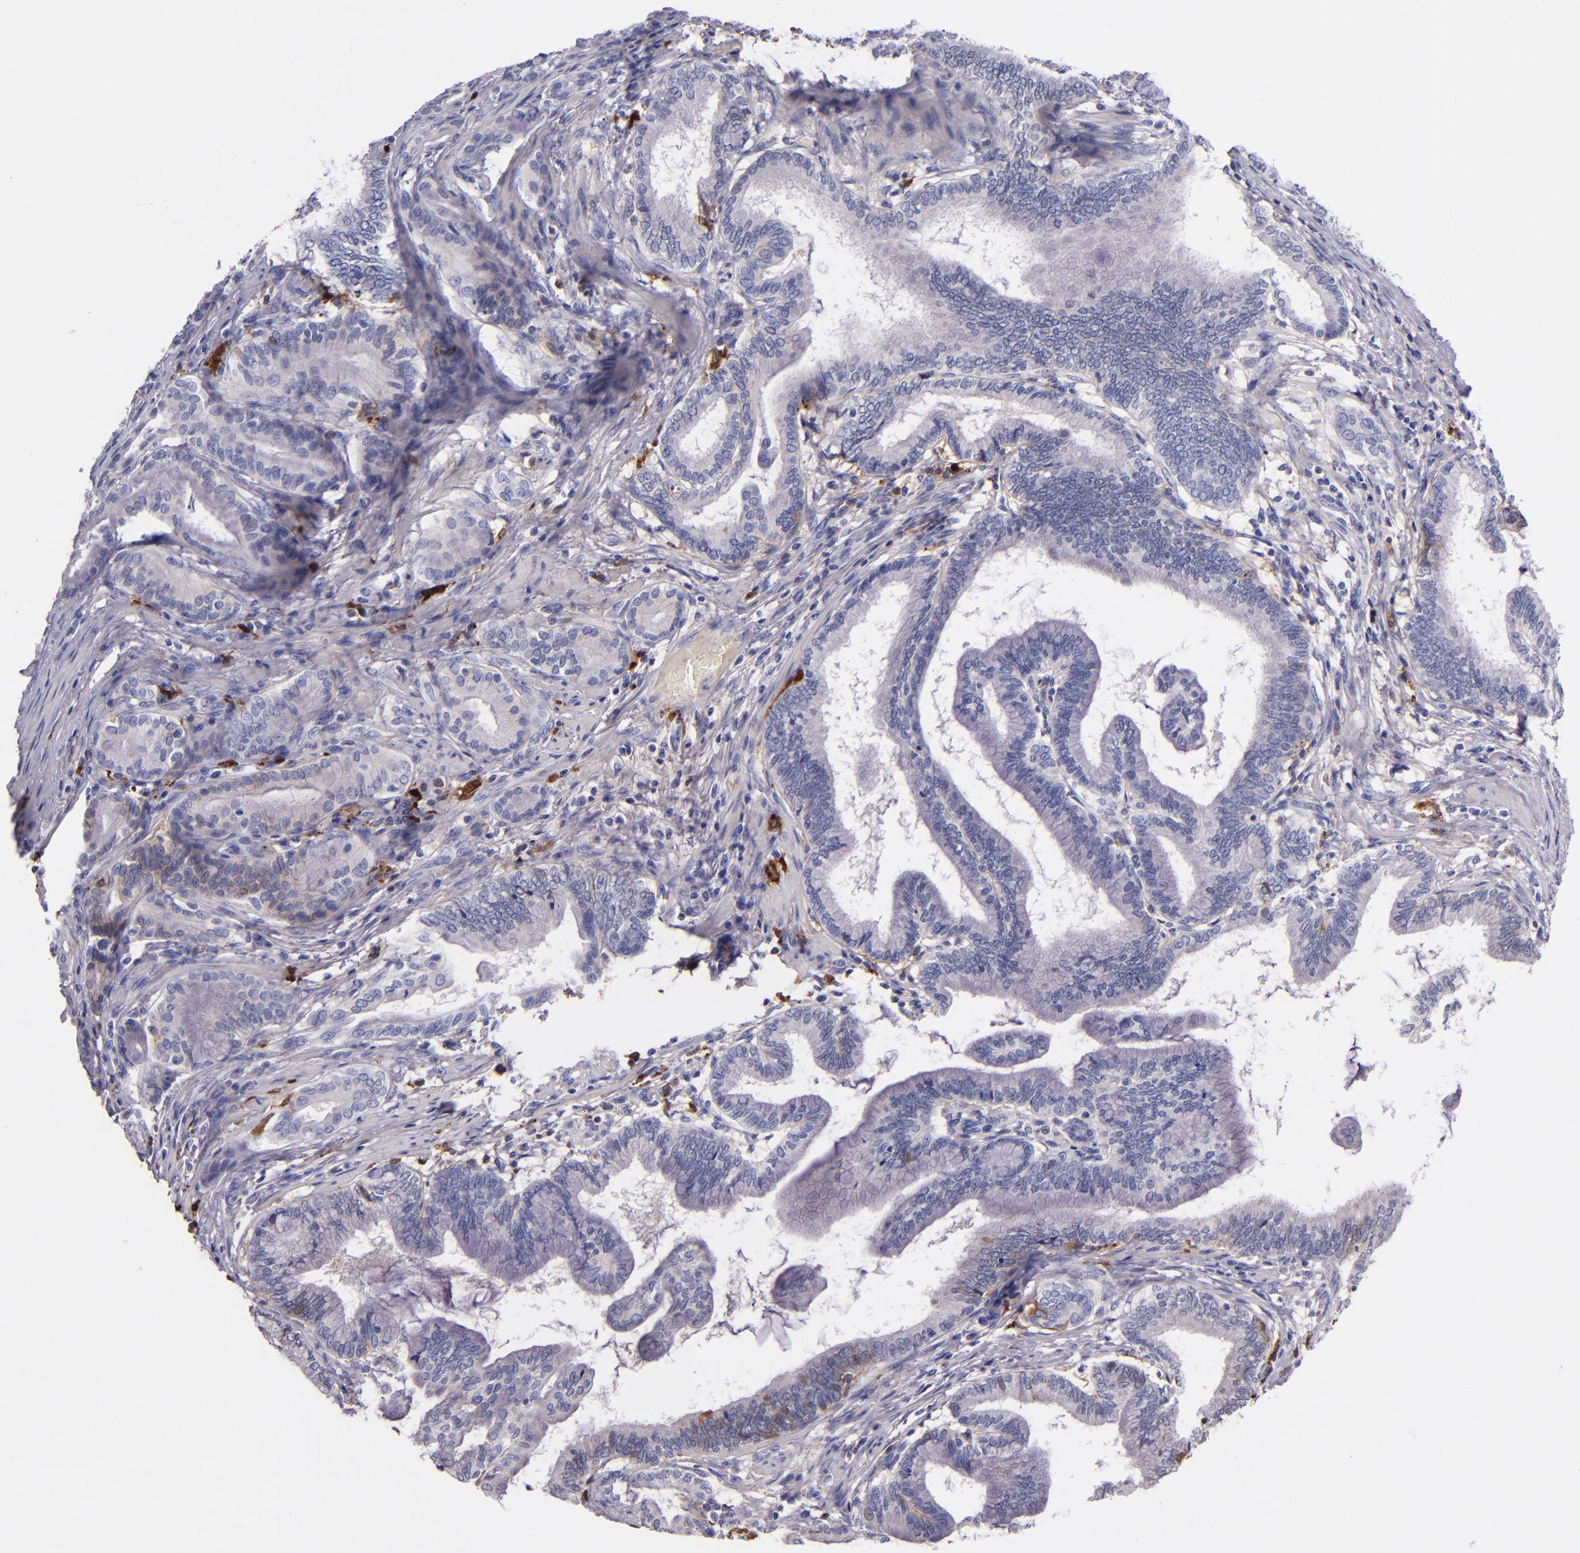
{"staining": {"intensity": "negative", "quantity": "none", "location": "none"}, "tissue": "pancreatic cancer", "cell_type": "Tumor cells", "image_type": "cancer", "snomed": [{"axis": "morphology", "description": "Adenocarcinoma, NOS"}, {"axis": "topography", "description": "Pancreas"}], "caption": "Immunohistochemical staining of adenocarcinoma (pancreatic) exhibits no significant expression in tumor cells.", "gene": "KNG1", "patient": {"sex": "female", "age": 64}}